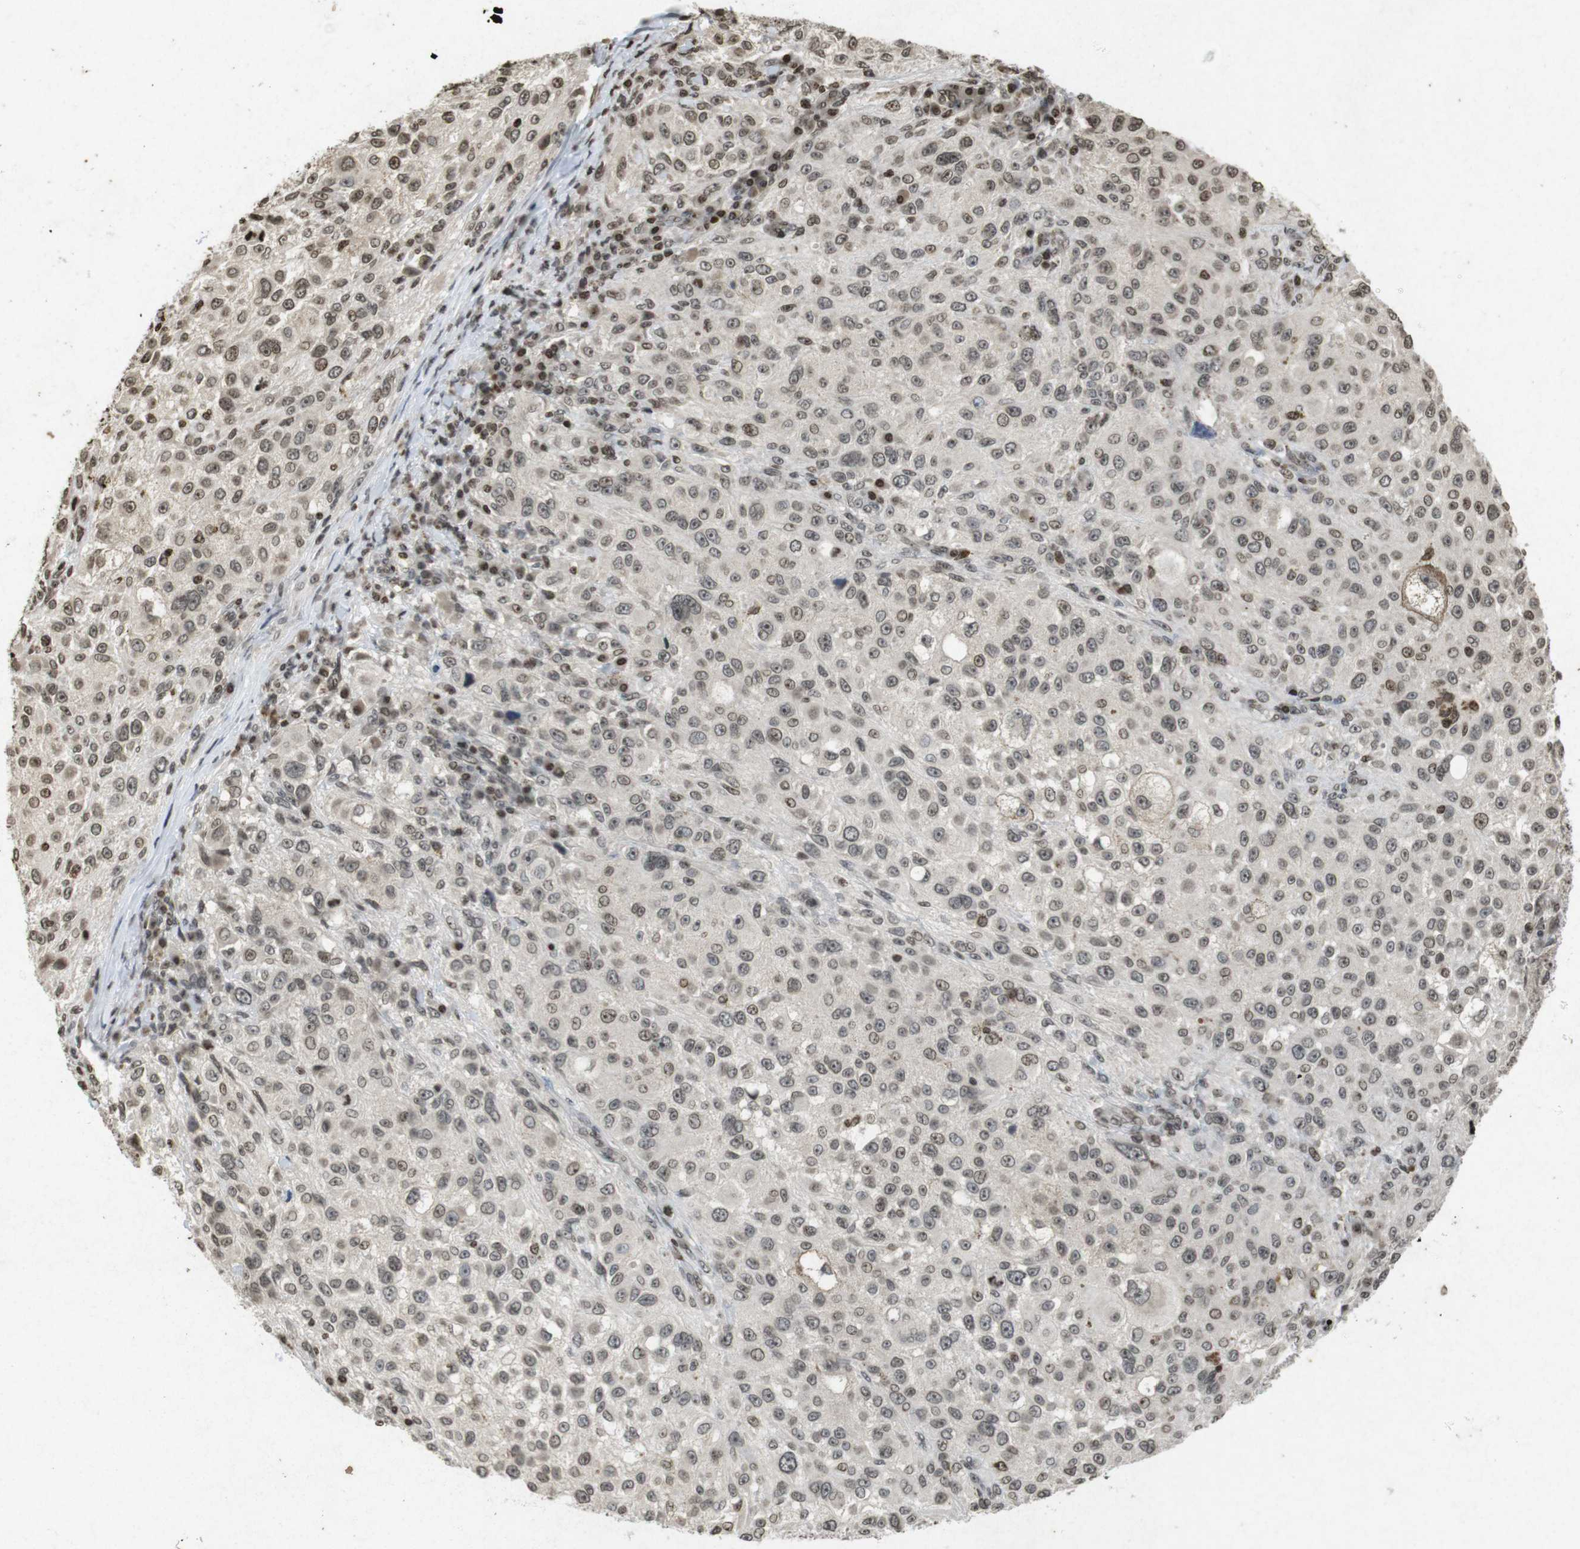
{"staining": {"intensity": "moderate", "quantity": "25%-75%", "location": "cytoplasmic/membranous,nuclear"}, "tissue": "melanoma", "cell_type": "Tumor cells", "image_type": "cancer", "snomed": [{"axis": "morphology", "description": "Necrosis, NOS"}, {"axis": "morphology", "description": "Malignant melanoma, NOS"}, {"axis": "topography", "description": "Skin"}], "caption": "A high-resolution histopathology image shows immunohistochemistry staining of malignant melanoma, which exhibits moderate cytoplasmic/membranous and nuclear positivity in approximately 25%-75% of tumor cells. (Brightfield microscopy of DAB IHC at high magnification).", "gene": "FOXA3", "patient": {"sex": "female", "age": 87}}